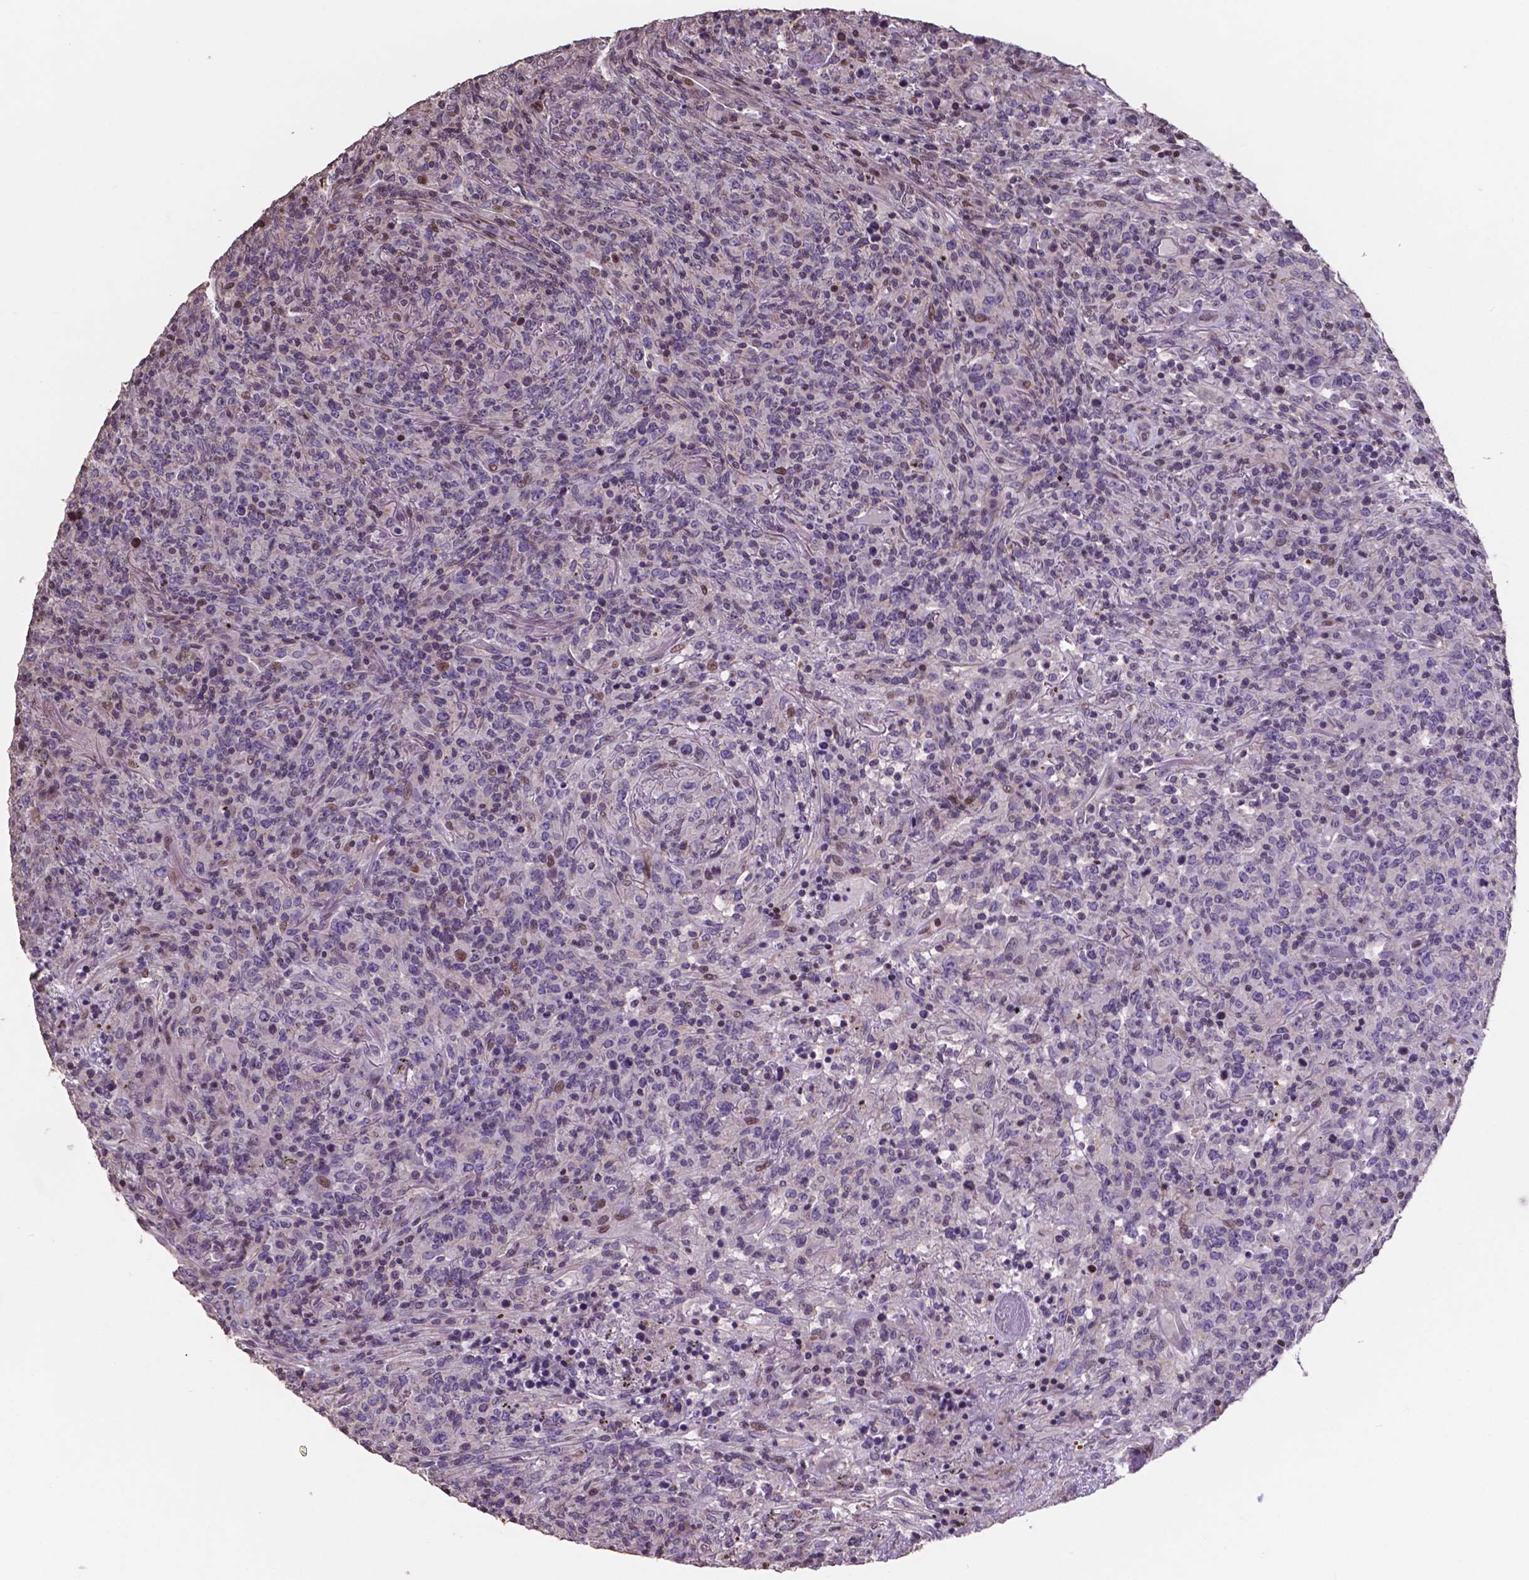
{"staining": {"intensity": "moderate", "quantity": "<25%", "location": "nuclear"}, "tissue": "lymphoma", "cell_type": "Tumor cells", "image_type": "cancer", "snomed": [{"axis": "morphology", "description": "Malignant lymphoma, non-Hodgkin's type, High grade"}, {"axis": "topography", "description": "Lung"}], "caption": "Protein staining of lymphoma tissue exhibits moderate nuclear expression in approximately <25% of tumor cells.", "gene": "MLC1", "patient": {"sex": "male", "age": 79}}